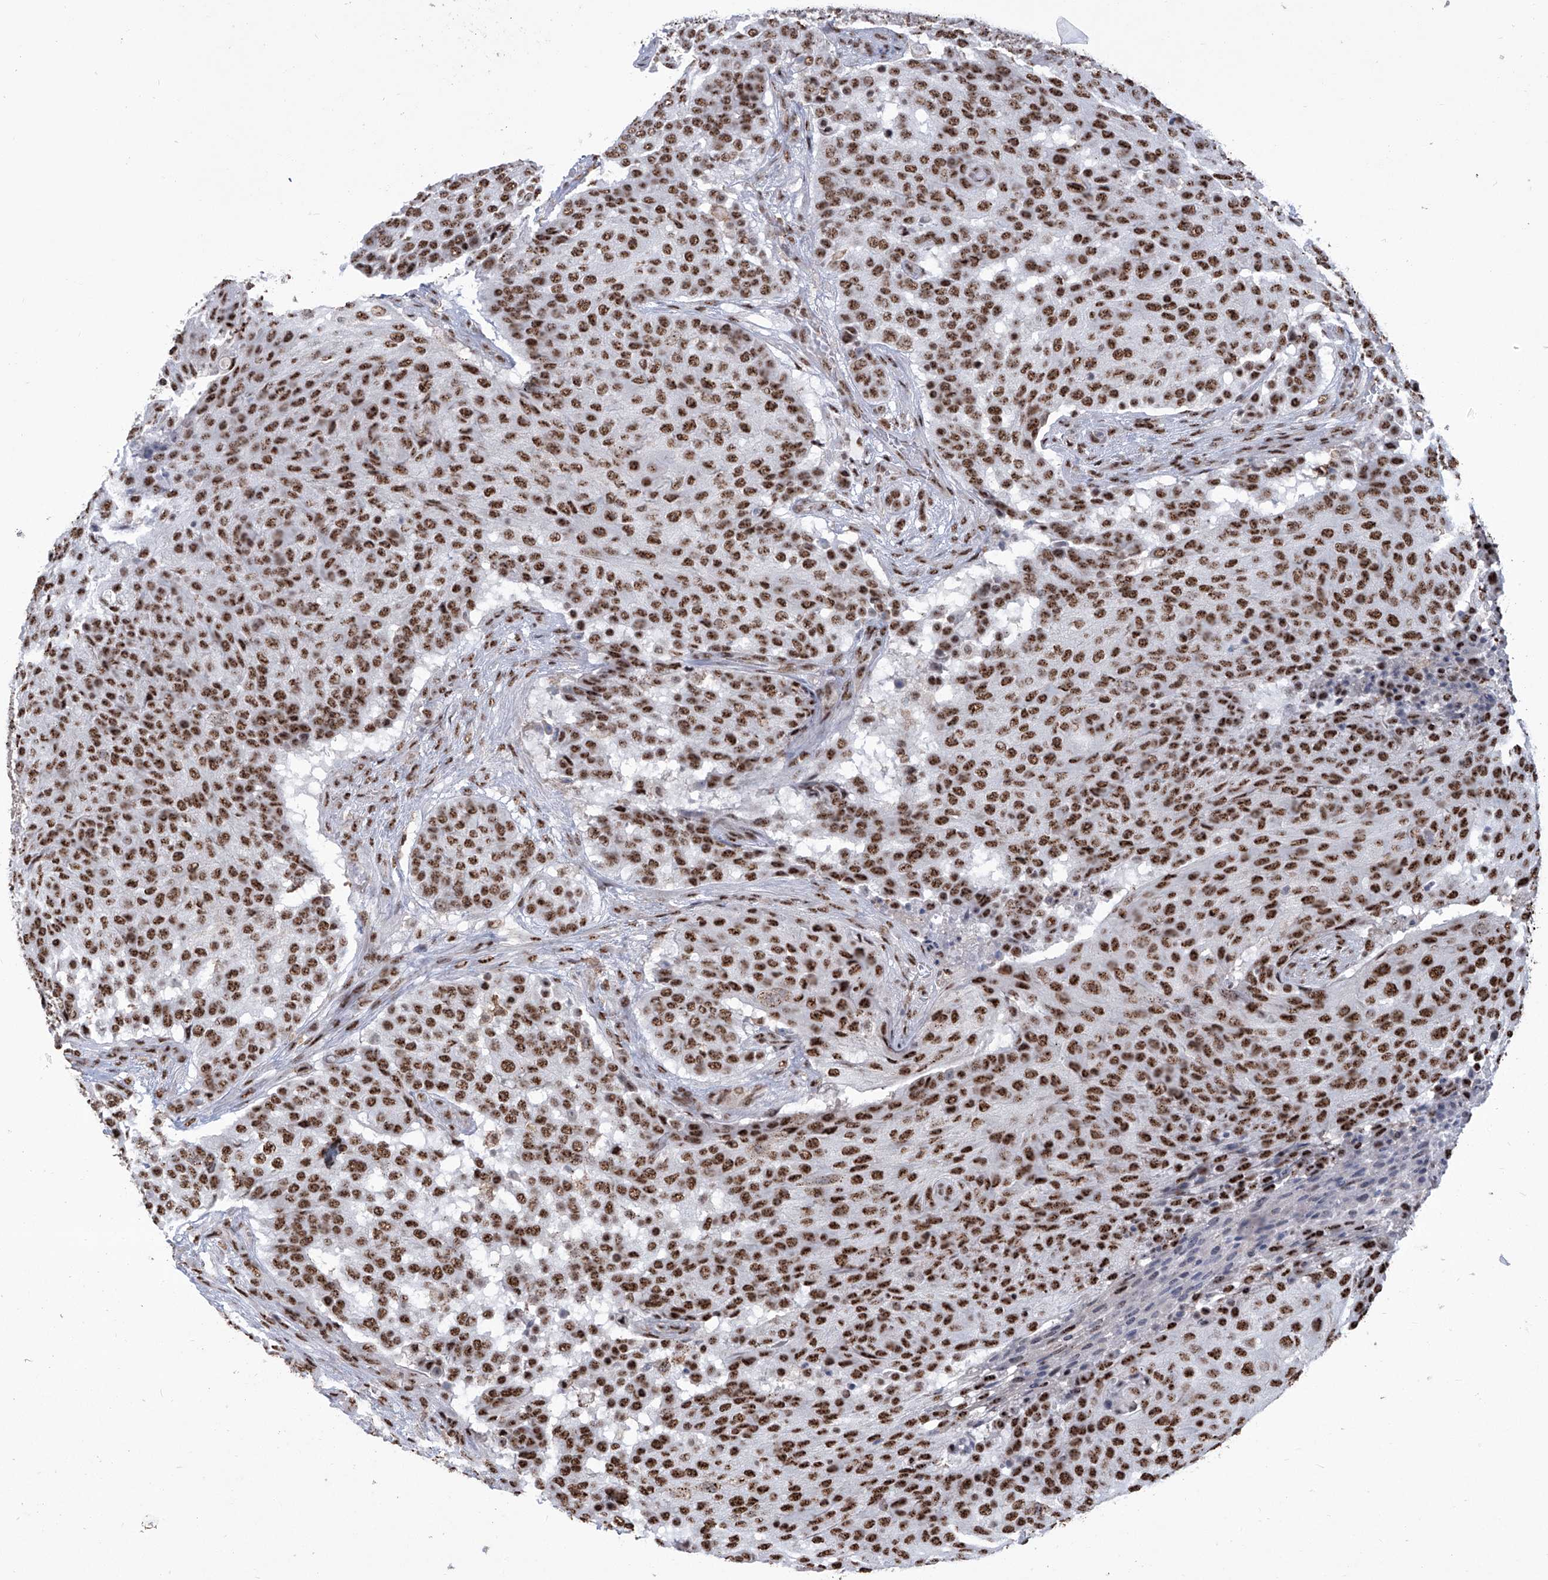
{"staining": {"intensity": "strong", "quantity": ">75%", "location": "nuclear"}, "tissue": "urothelial cancer", "cell_type": "Tumor cells", "image_type": "cancer", "snomed": [{"axis": "morphology", "description": "Urothelial carcinoma, High grade"}, {"axis": "topography", "description": "Urinary bladder"}], "caption": "Protein analysis of high-grade urothelial carcinoma tissue exhibits strong nuclear expression in about >75% of tumor cells. The staining was performed using DAB (3,3'-diaminobenzidine), with brown indicating positive protein expression. Nuclei are stained blue with hematoxylin.", "gene": "FBXL4", "patient": {"sex": "female", "age": 63}}